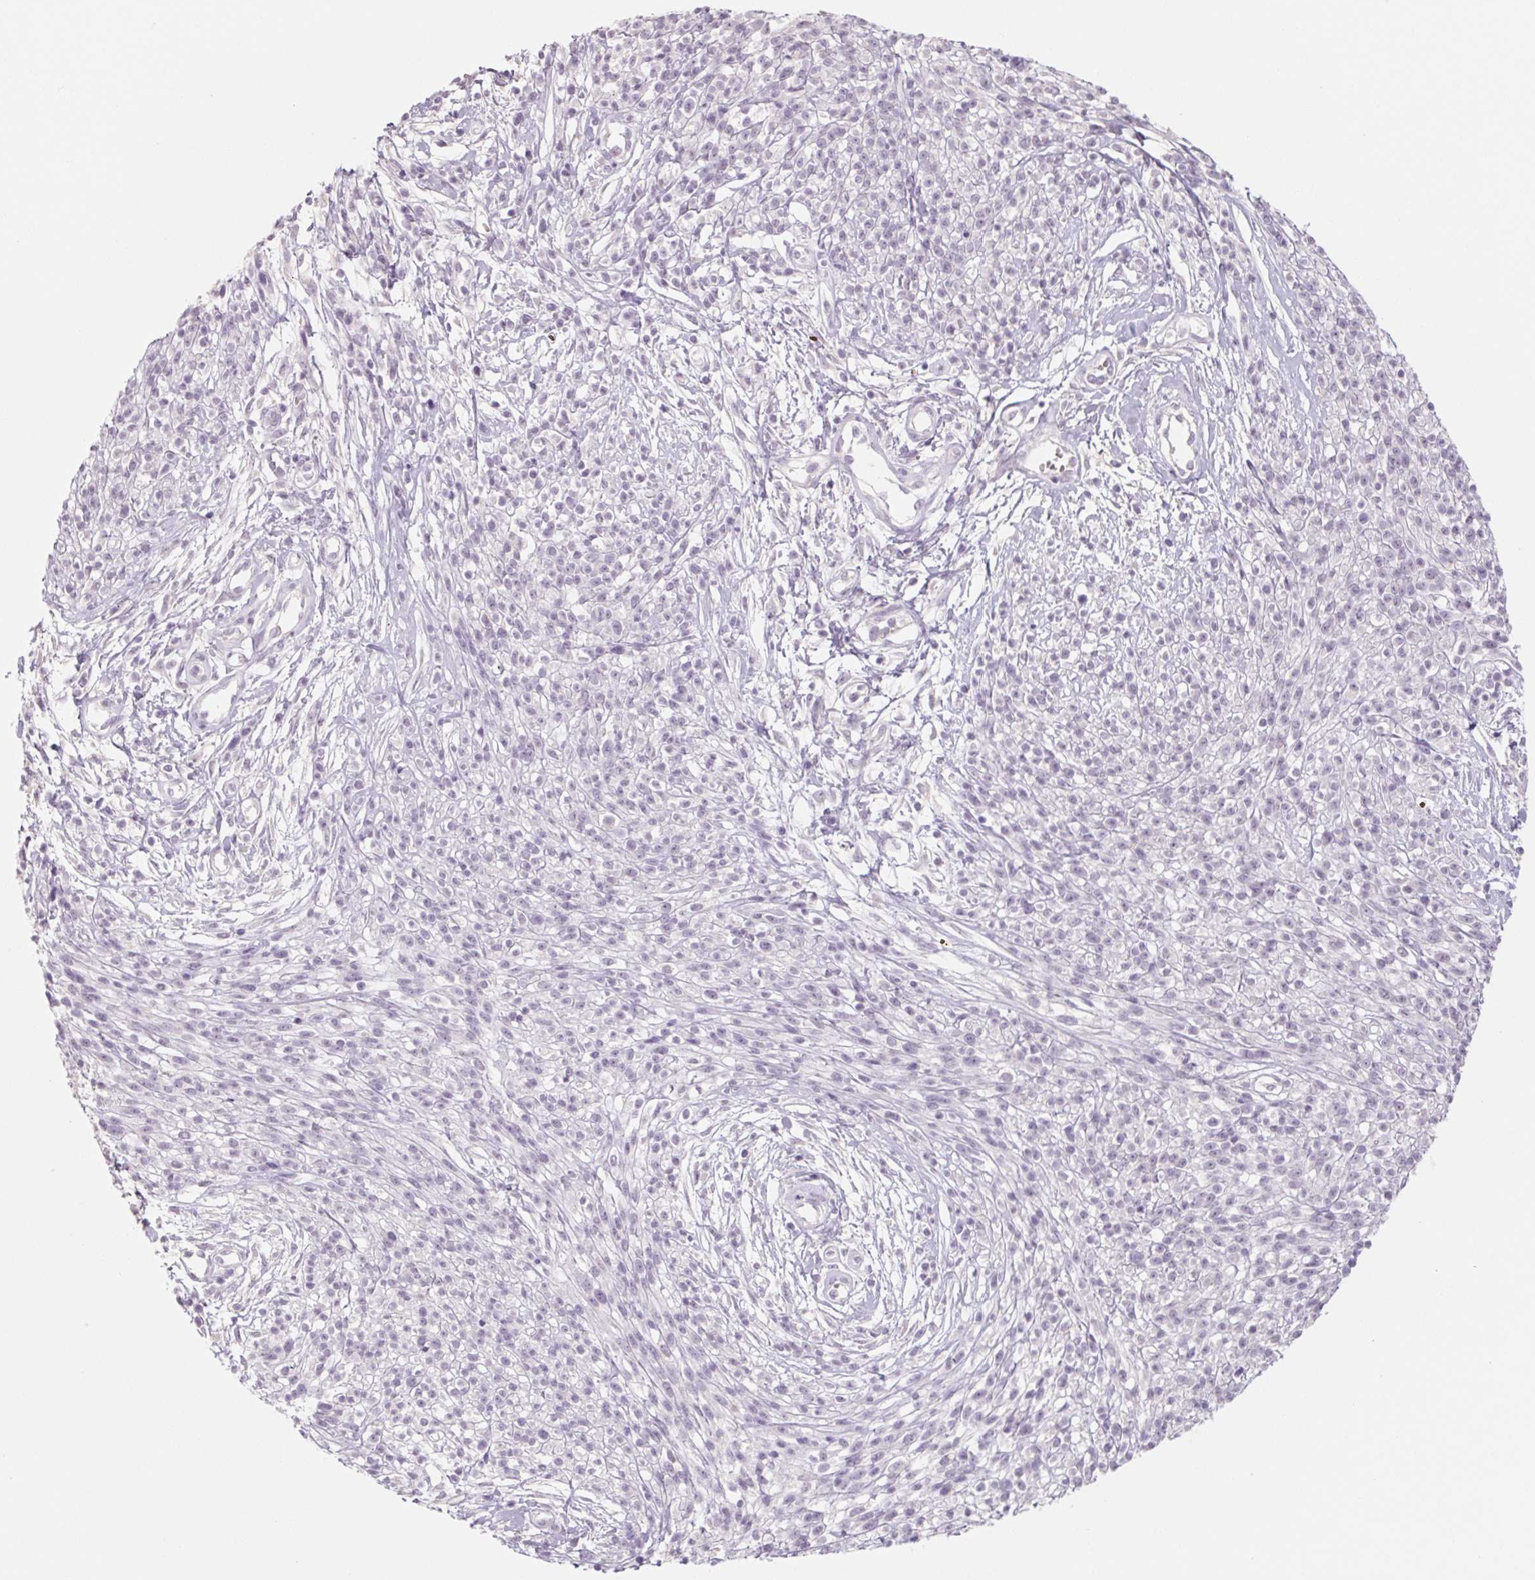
{"staining": {"intensity": "negative", "quantity": "none", "location": "none"}, "tissue": "melanoma", "cell_type": "Tumor cells", "image_type": "cancer", "snomed": [{"axis": "morphology", "description": "Malignant melanoma, NOS"}, {"axis": "topography", "description": "Skin"}, {"axis": "topography", "description": "Skin of trunk"}], "caption": "Immunohistochemical staining of malignant melanoma reveals no significant staining in tumor cells.", "gene": "POU1F1", "patient": {"sex": "male", "age": 74}}